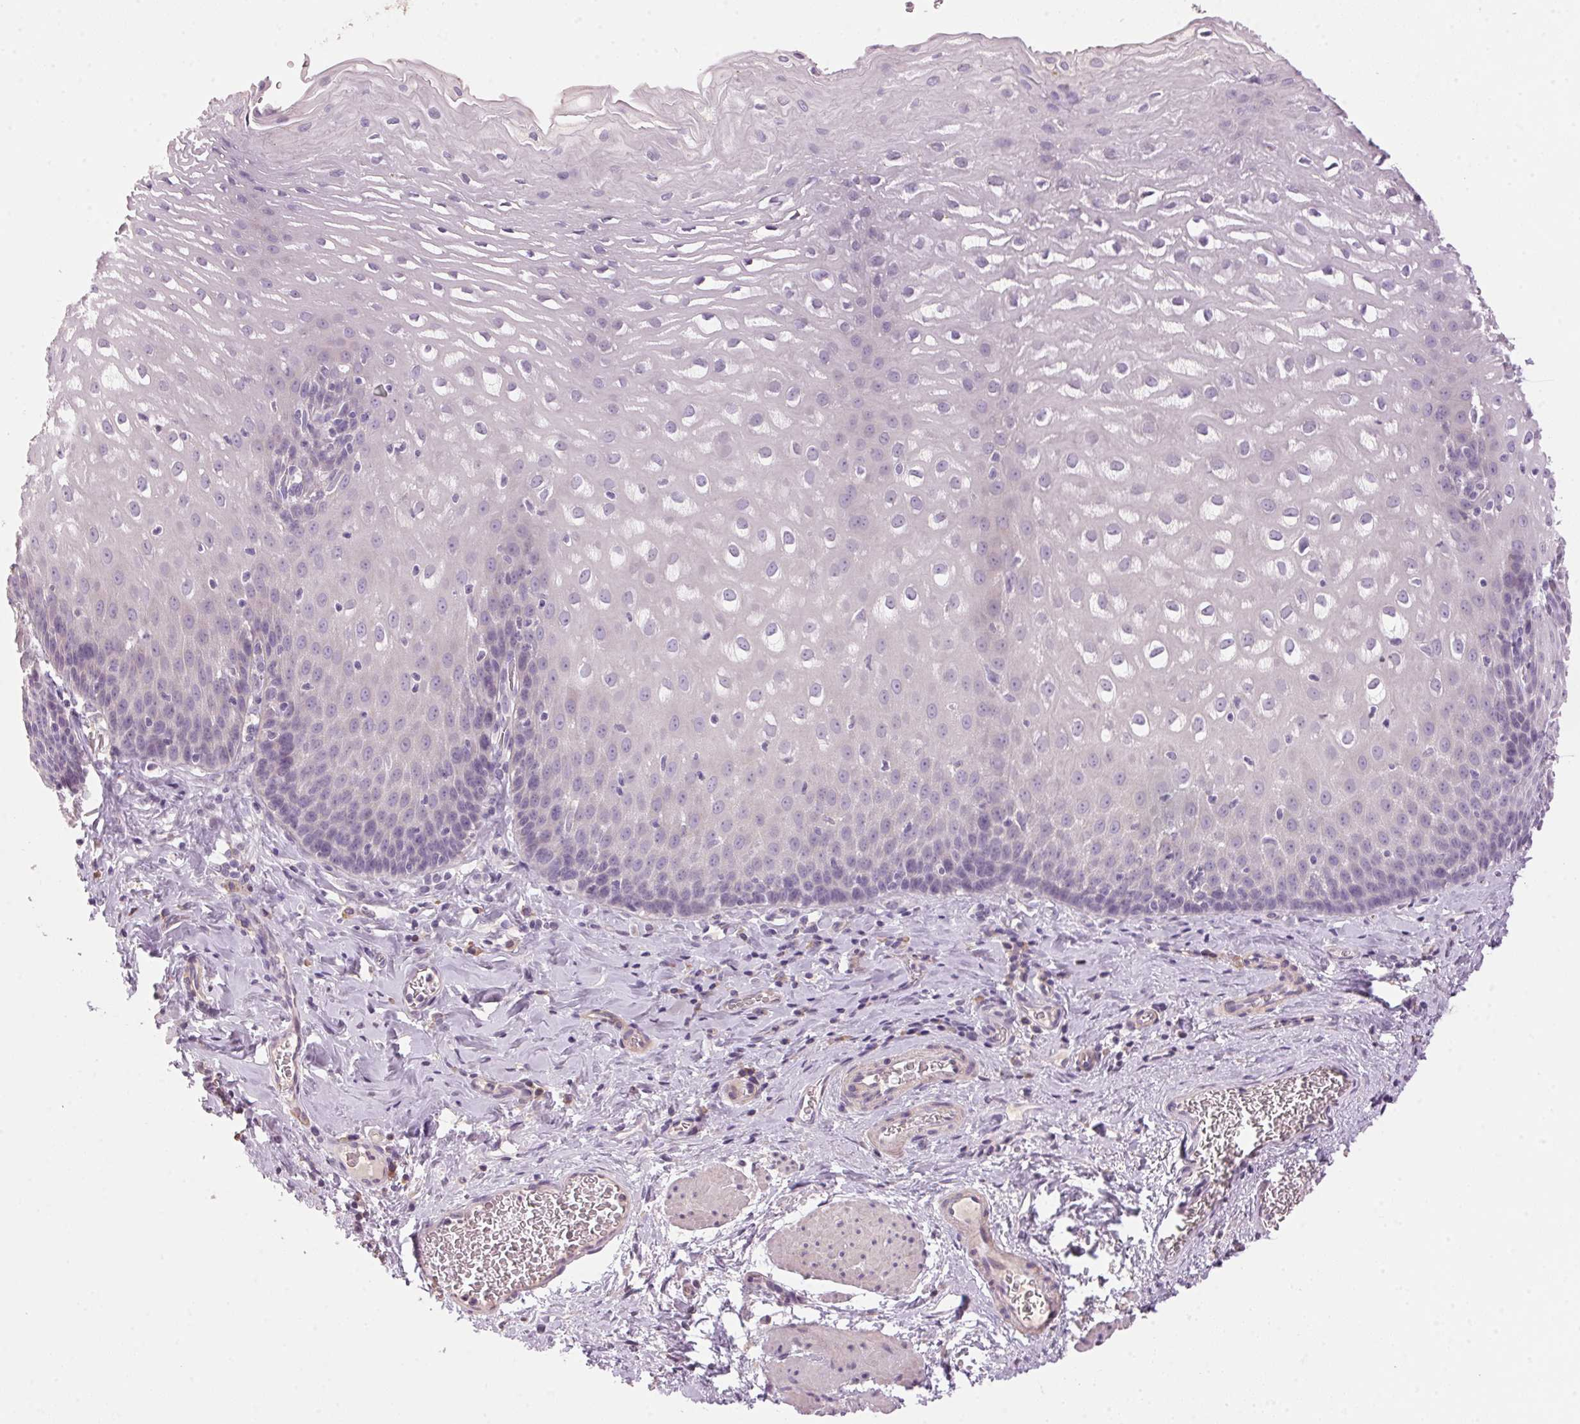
{"staining": {"intensity": "negative", "quantity": "none", "location": "none"}, "tissue": "esophagus", "cell_type": "Squamous epithelial cells", "image_type": "normal", "snomed": [{"axis": "morphology", "description": "Normal tissue, NOS"}, {"axis": "topography", "description": "Esophagus"}], "caption": "Immunohistochemical staining of normal human esophagus shows no significant expression in squamous epithelial cells.", "gene": "LYZL6", "patient": {"sex": "male", "age": 68}}